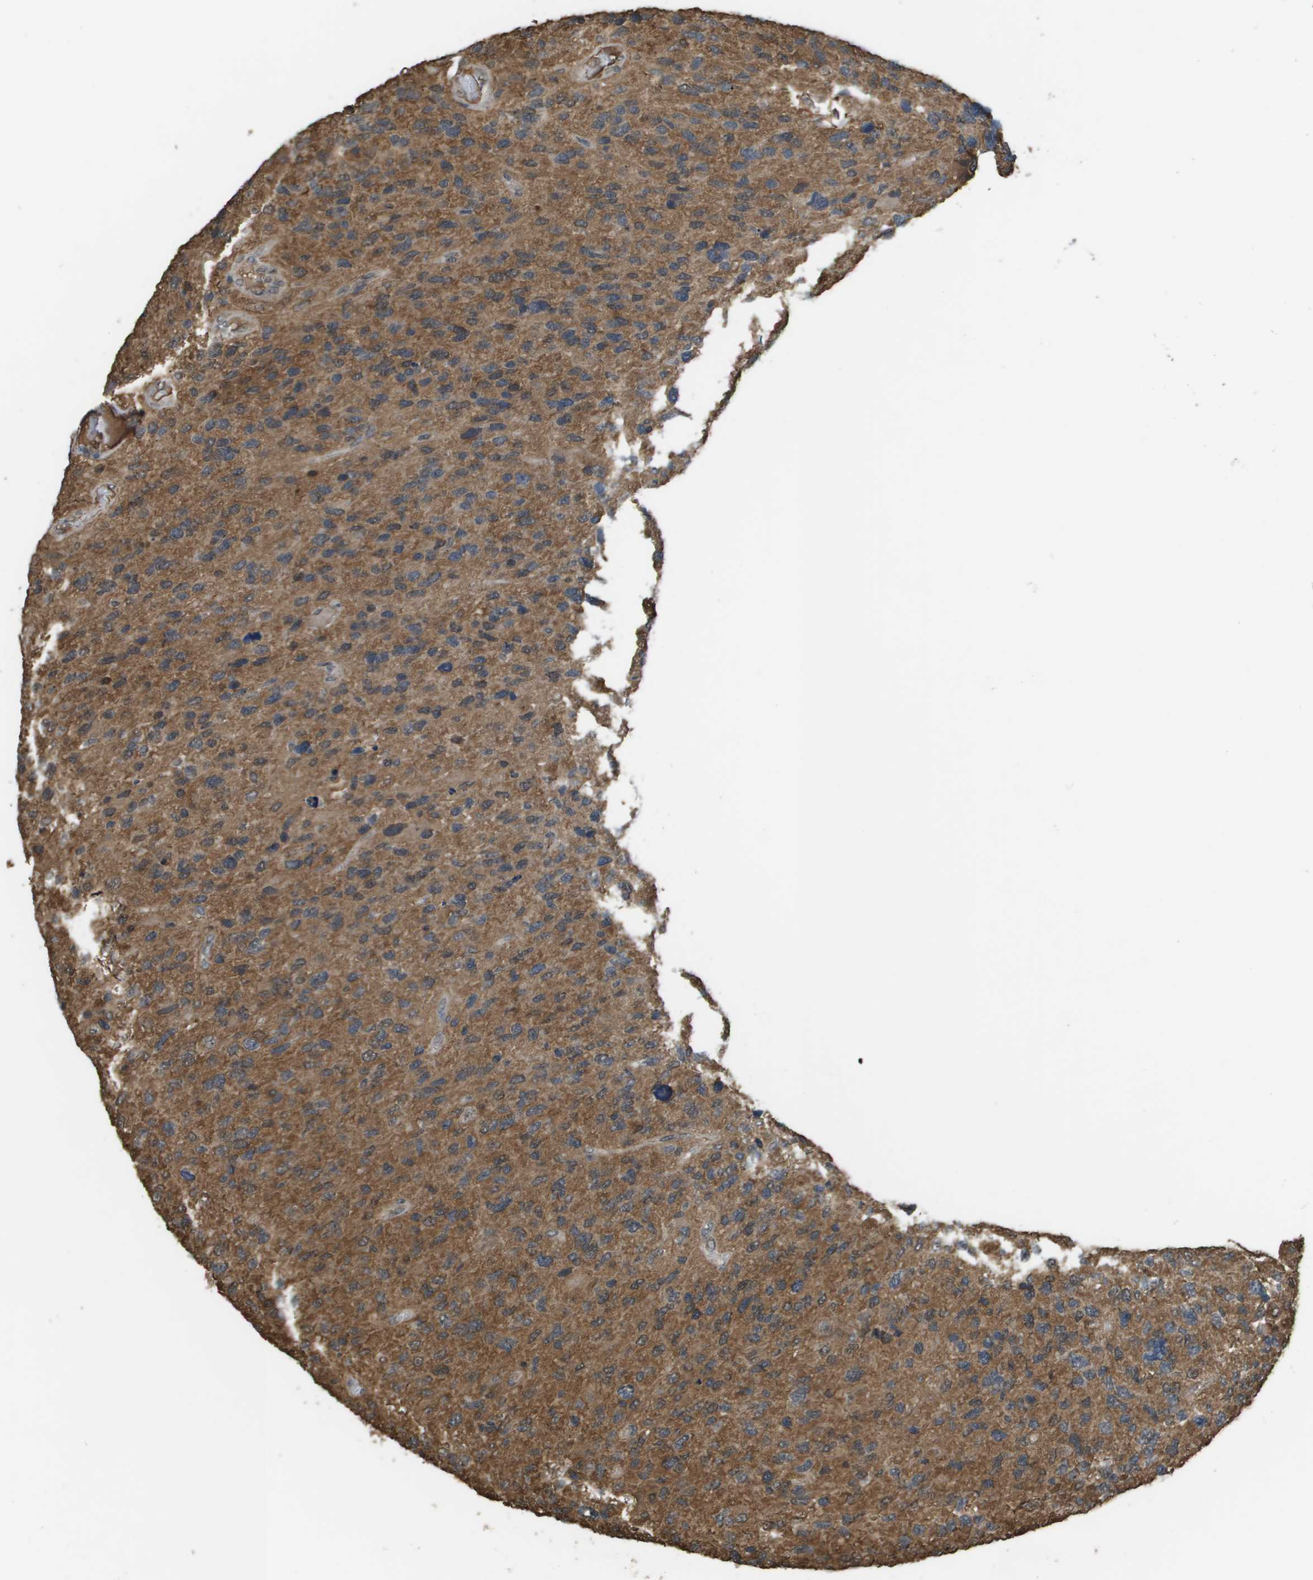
{"staining": {"intensity": "moderate", "quantity": ">75%", "location": "cytoplasmic/membranous"}, "tissue": "glioma", "cell_type": "Tumor cells", "image_type": "cancer", "snomed": [{"axis": "morphology", "description": "Glioma, malignant, High grade"}, {"axis": "topography", "description": "Brain"}], "caption": "Protein analysis of malignant glioma (high-grade) tissue exhibits moderate cytoplasmic/membranous staining in about >75% of tumor cells. Immunohistochemistry (ihc) stains the protein in brown and the nuclei are stained blue.", "gene": "NDRG2", "patient": {"sex": "female", "age": 58}}